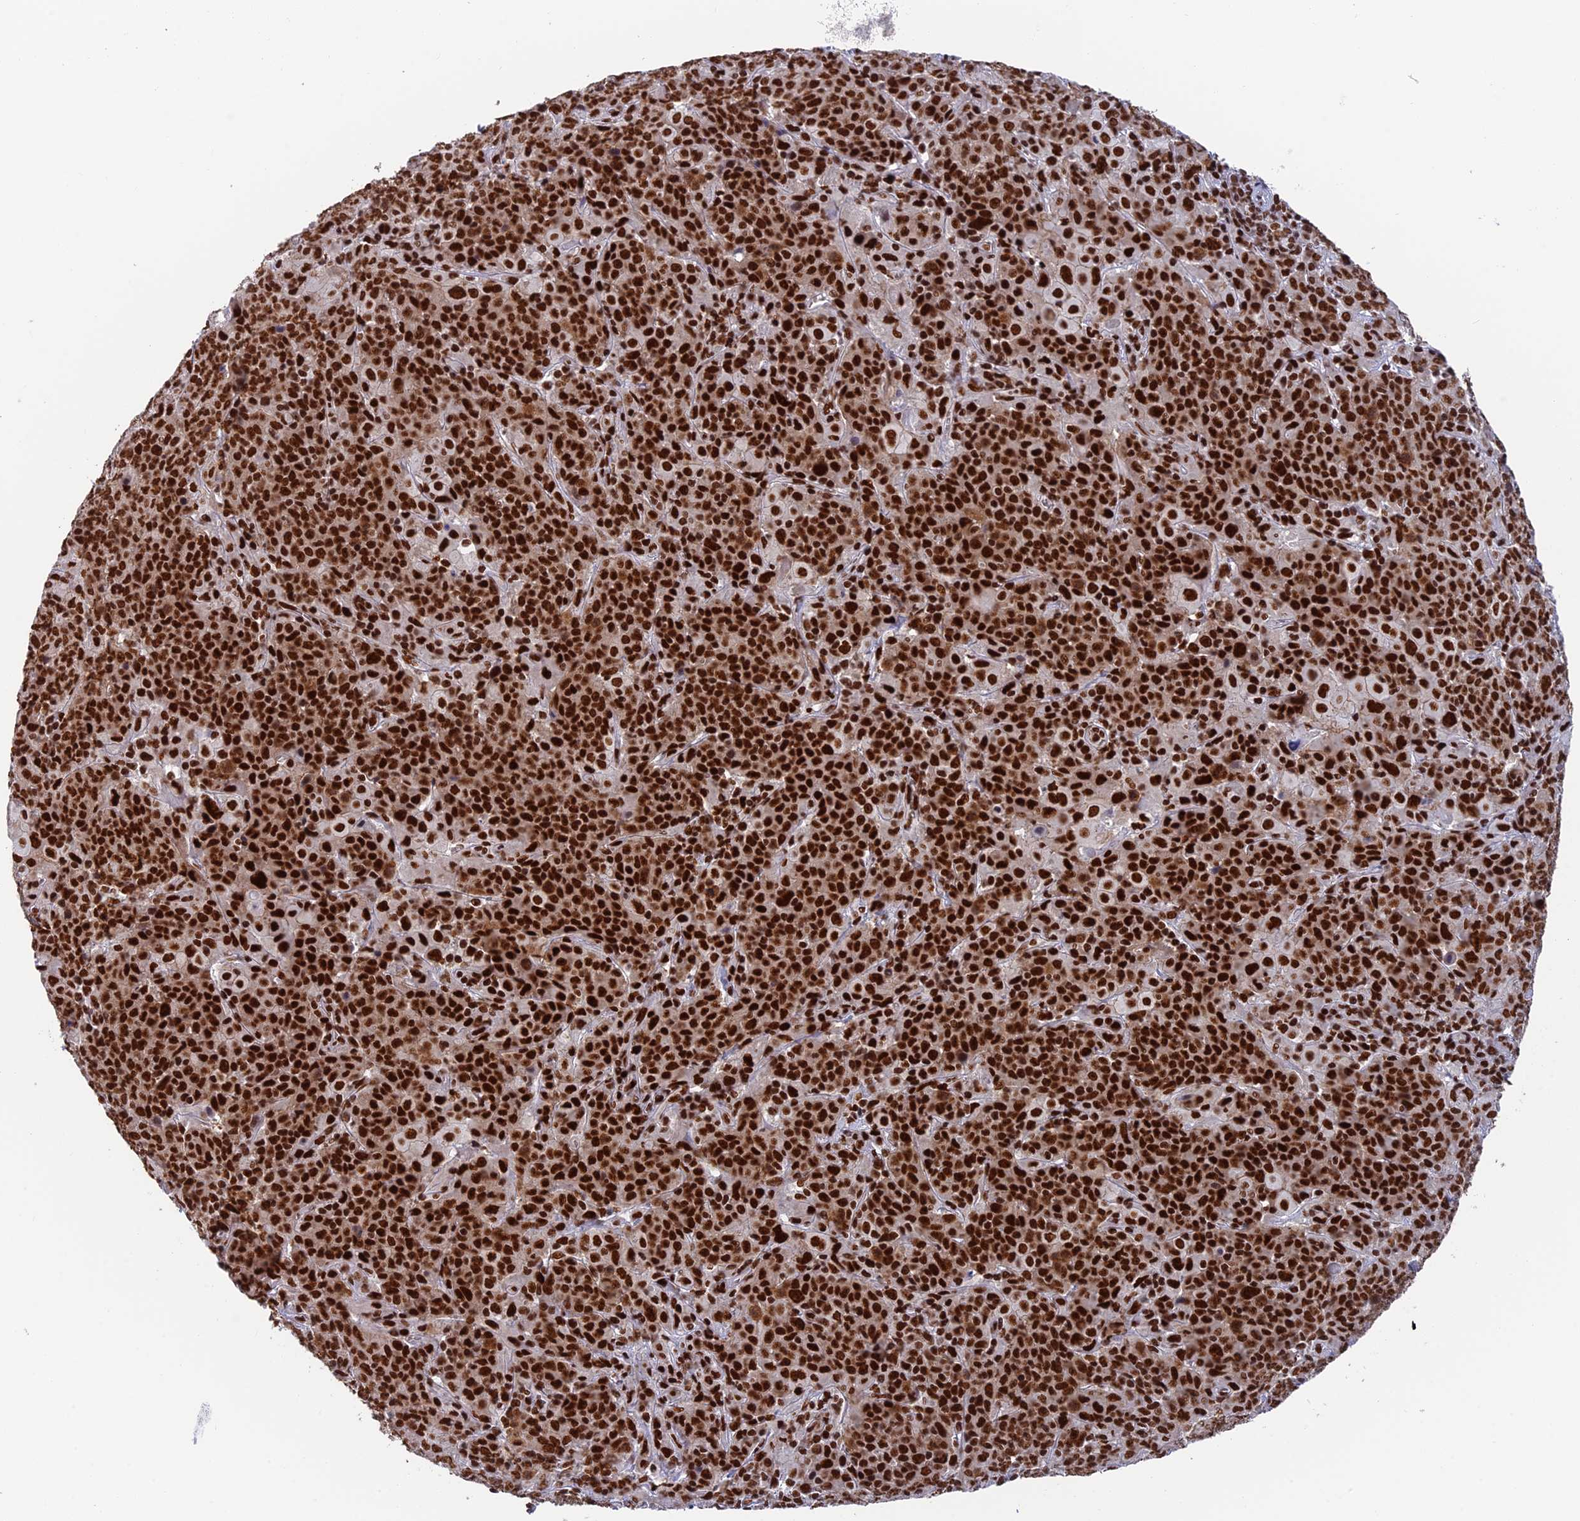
{"staining": {"intensity": "strong", "quantity": ">75%", "location": "nuclear"}, "tissue": "cervical cancer", "cell_type": "Tumor cells", "image_type": "cancer", "snomed": [{"axis": "morphology", "description": "Squamous cell carcinoma, NOS"}, {"axis": "topography", "description": "Cervix"}], "caption": "A brown stain shows strong nuclear expression of a protein in human cervical squamous cell carcinoma tumor cells. (brown staining indicates protein expression, while blue staining denotes nuclei).", "gene": "EEF1AKMT3", "patient": {"sex": "female", "age": 67}}